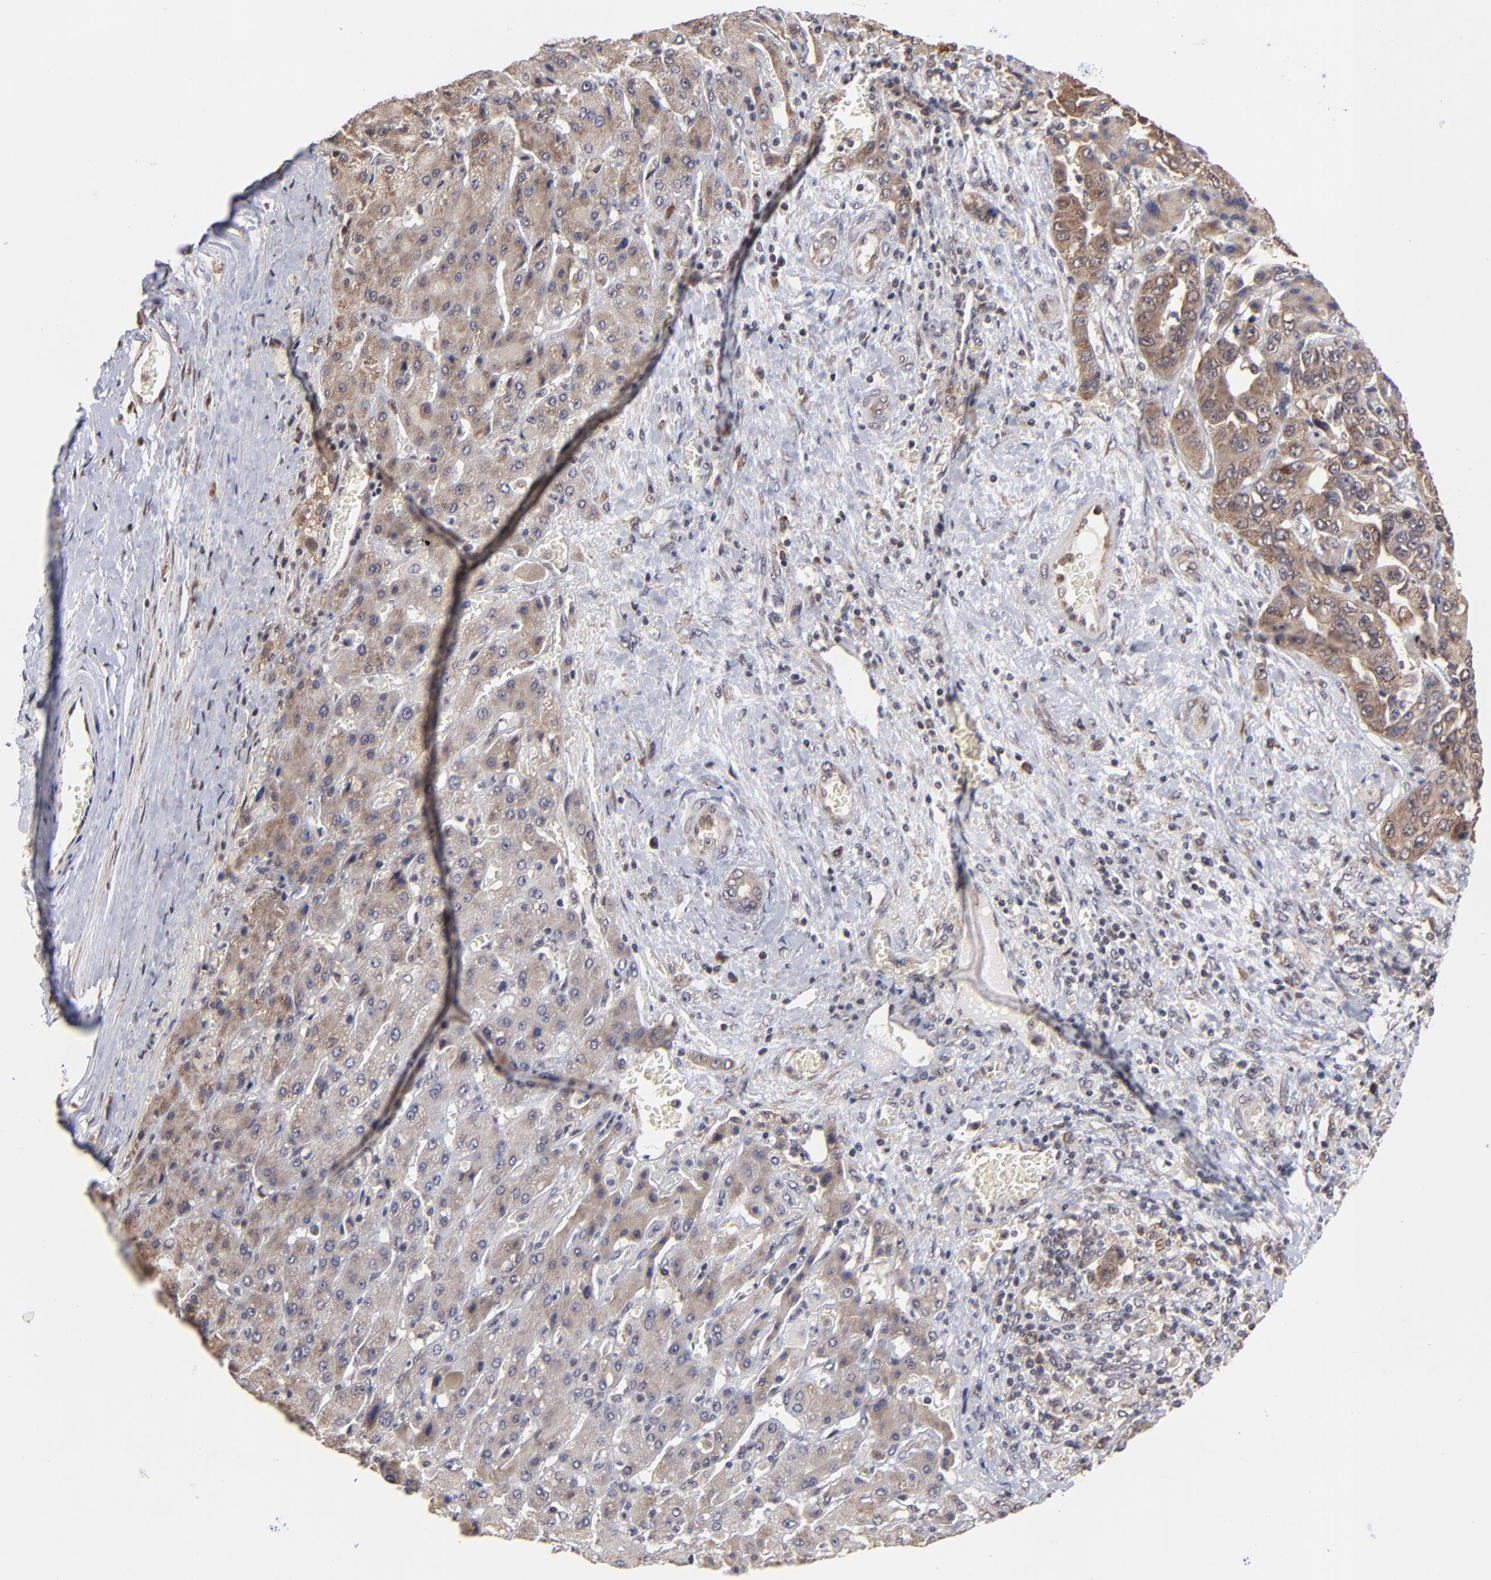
{"staining": {"intensity": "weak", "quantity": ">75%", "location": "cytoplasmic/membranous"}, "tissue": "liver cancer", "cell_type": "Tumor cells", "image_type": "cancer", "snomed": [{"axis": "morphology", "description": "Cholangiocarcinoma"}, {"axis": "topography", "description": "Liver"}], "caption": "Immunohistochemical staining of cholangiocarcinoma (liver) reveals low levels of weak cytoplasmic/membranous protein staining in approximately >75% of tumor cells. The protein is stained brown, and the nuclei are stained in blue (DAB IHC with brightfield microscopy, high magnification).", "gene": "BRPF1", "patient": {"sex": "female", "age": 52}}